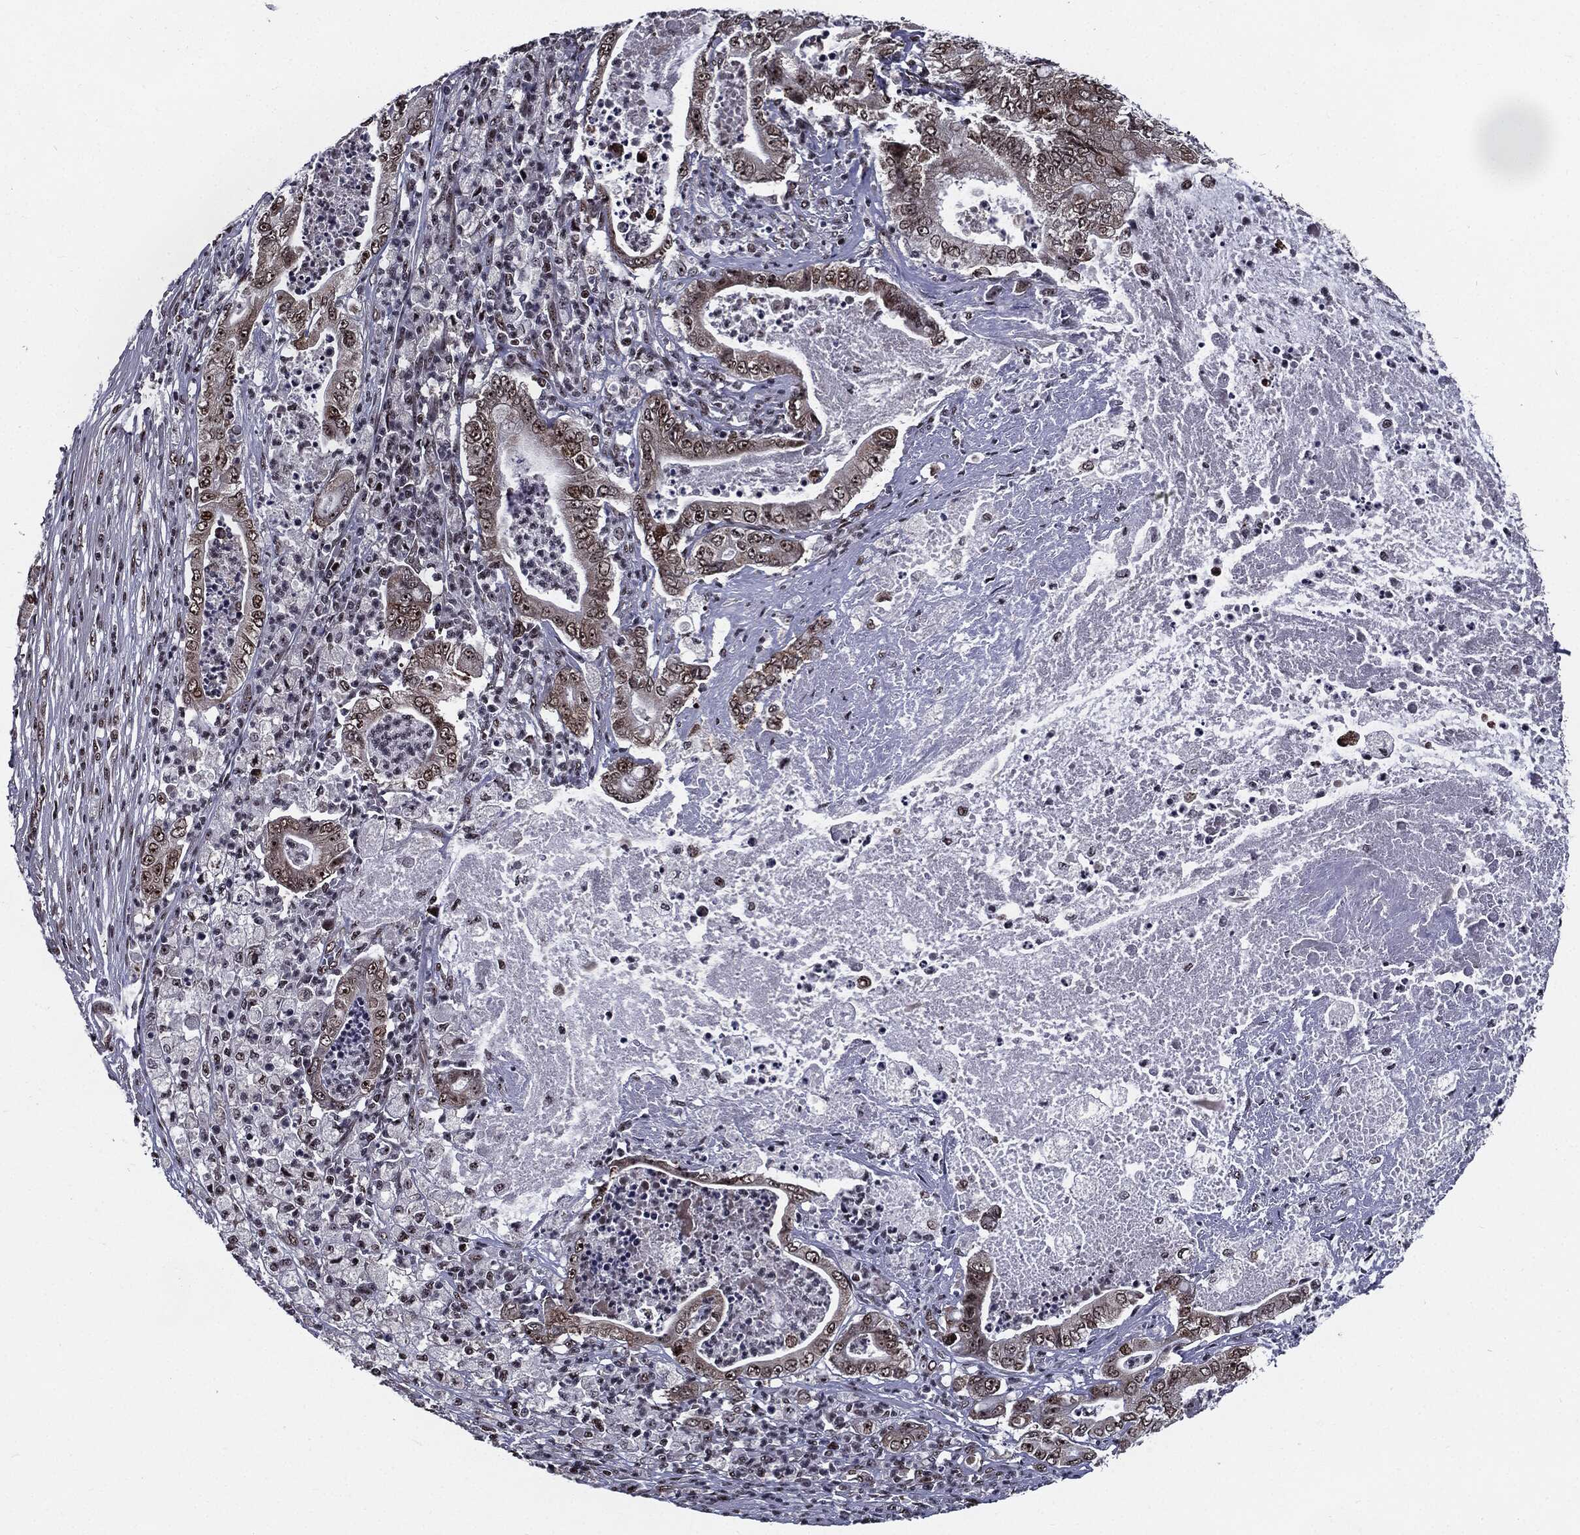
{"staining": {"intensity": "moderate", "quantity": "25%-75%", "location": "nuclear"}, "tissue": "pancreatic cancer", "cell_type": "Tumor cells", "image_type": "cancer", "snomed": [{"axis": "morphology", "description": "Adenocarcinoma, NOS"}, {"axis": "topography", "description": "Pancreas"}], "caption": "IHC of human pancreatic adenocarcinoma demonstrates medium levels of moderate nuclear expression in about 25%-75% of tumor cells. Using DAB (brown) and hematoxylin (blue) stains, captured at high magnification using brightfield microscopy.", "gene": "ZFP91", "patient": {"sex": "male", "age": 71}}